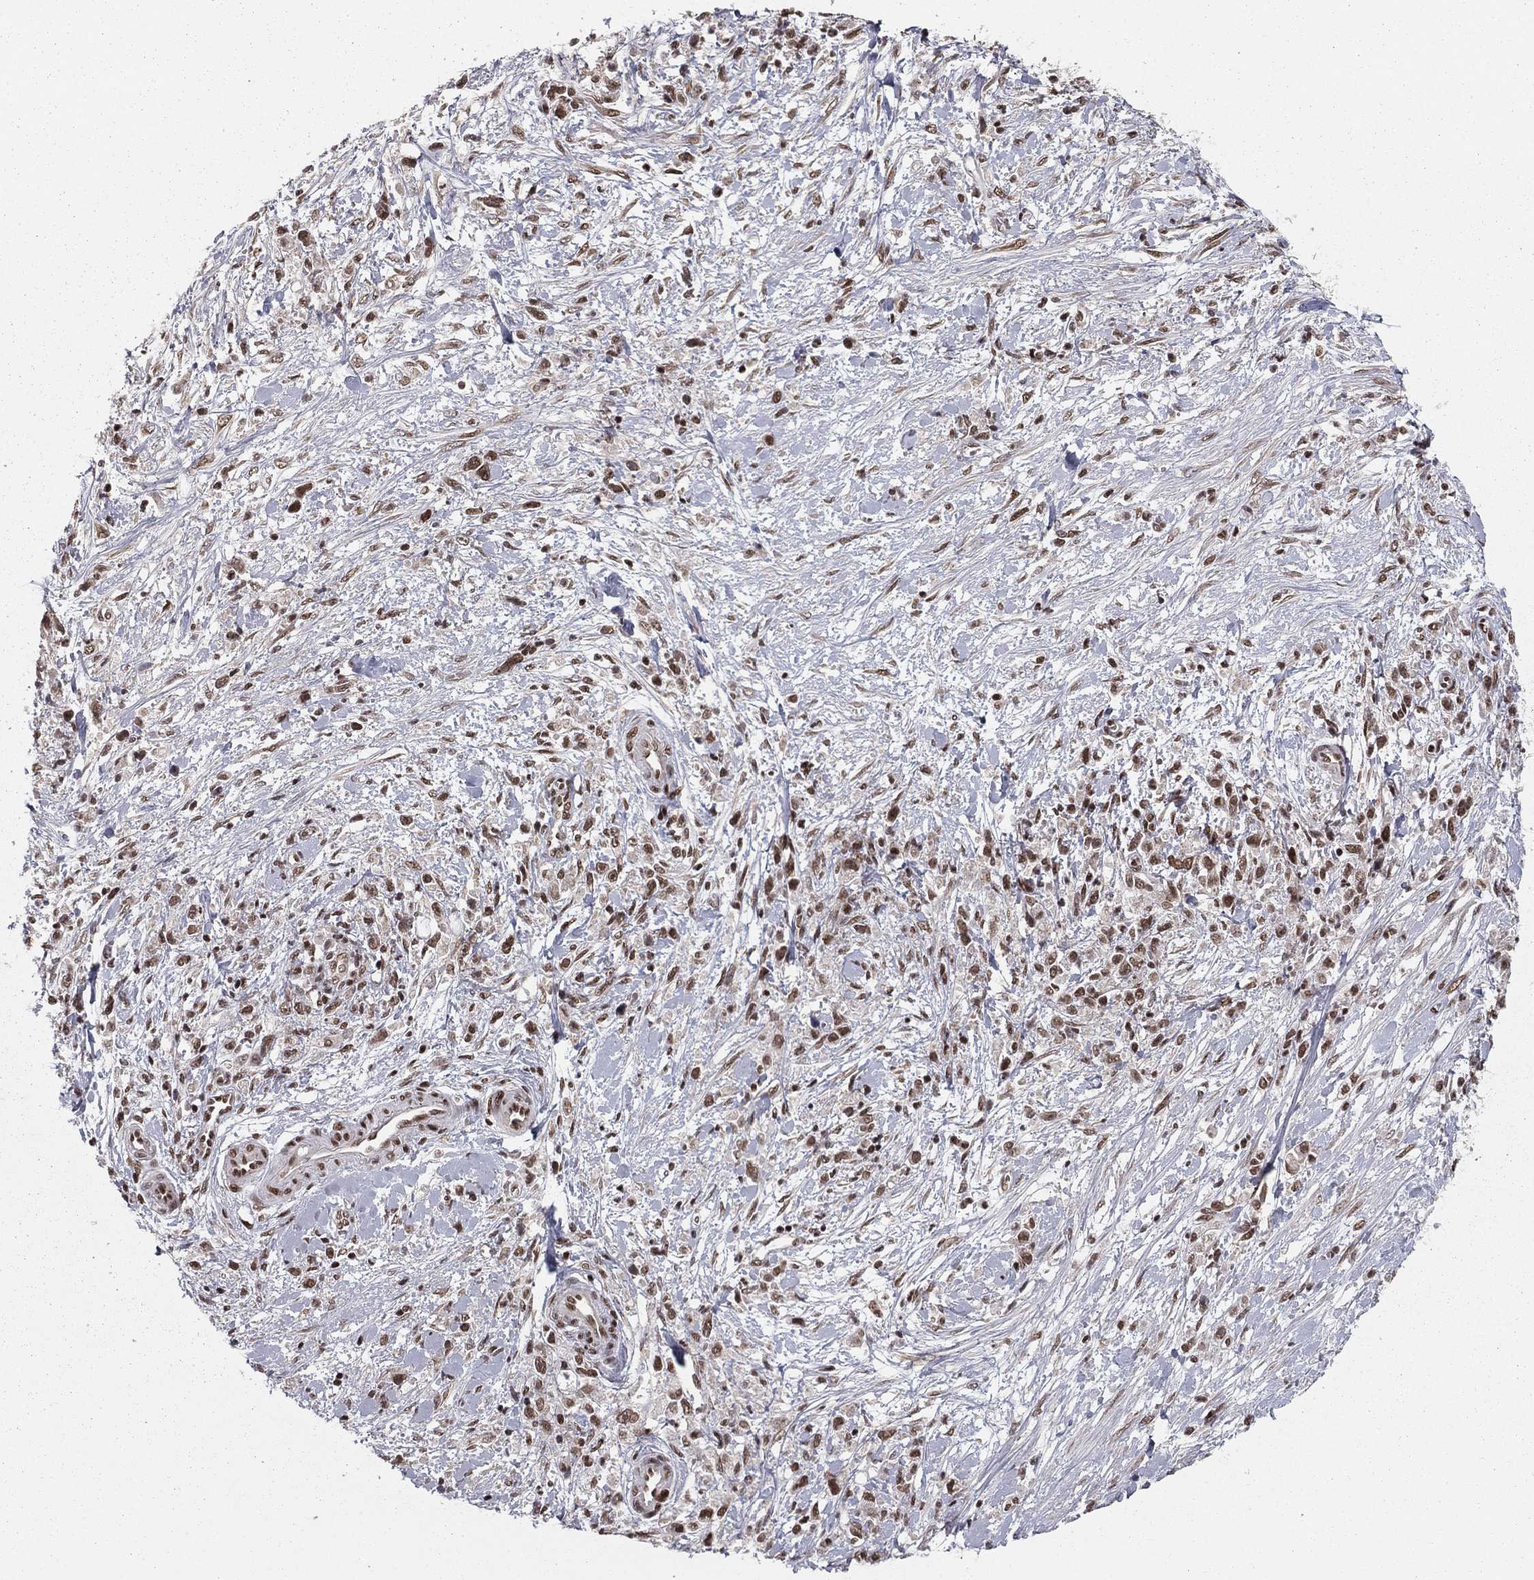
{"staining": {"intensity": "moderate", "quantity": "<25%", "location": "nuclear"}, "tissue": "stomach cancer", "cell_type": "Tumor cells", "image_type": "cancer", "snomed": [{"axis": "morphology", "description": "Adenocarcinoma, NOS"}, {"axis": "topography", "description": "Stomach"}], "caption": "Human stomach cancer (adenocarcinoma) stained with a brown dye displays moderate nuclear positive expression in about <25% of tumor cells.", "gene": "NFYB", "patient": {"sex": "female", "age": 59}}